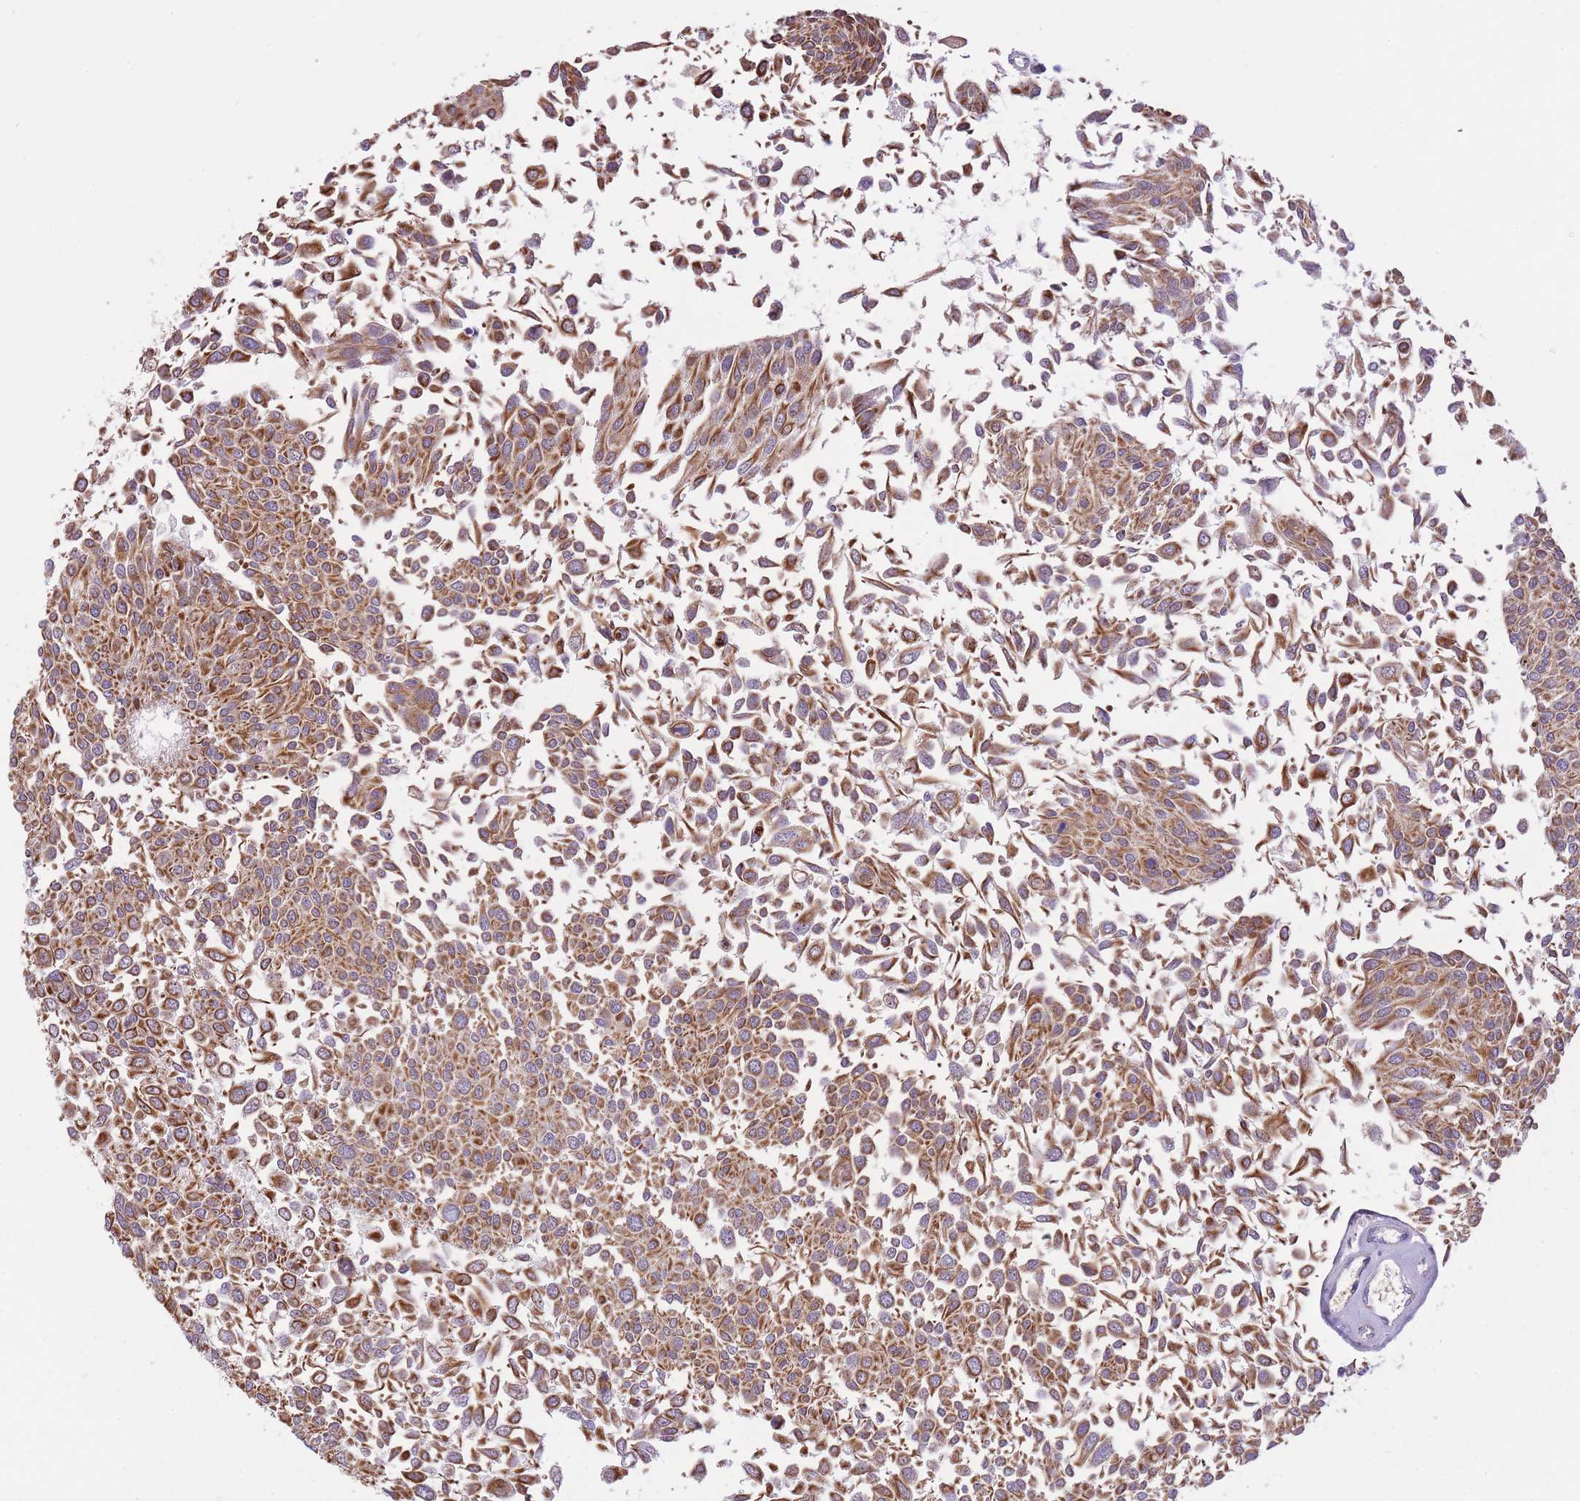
{"staining": {"intensity": "moderate", "quantity": ">75%", "location": "cytoplasmic/membranous"}, "tissue": "urothelial cancer", "cell_type": "Tumor cells", "image_type": "cancer", "snomed": [{"axis": "morphology", "description": "Urothelial carcinoma, NOS"}, {"axis": "topography", "description": "Urinary bladder"}], "caption": "Transitional cell carcinoma stained with immunohistochemistry displays moderate cytoplasmic/membranous staining in about >75% of tumor cells.", "gene": "REV1", "patient": {"sex": "male", "age": 55}}